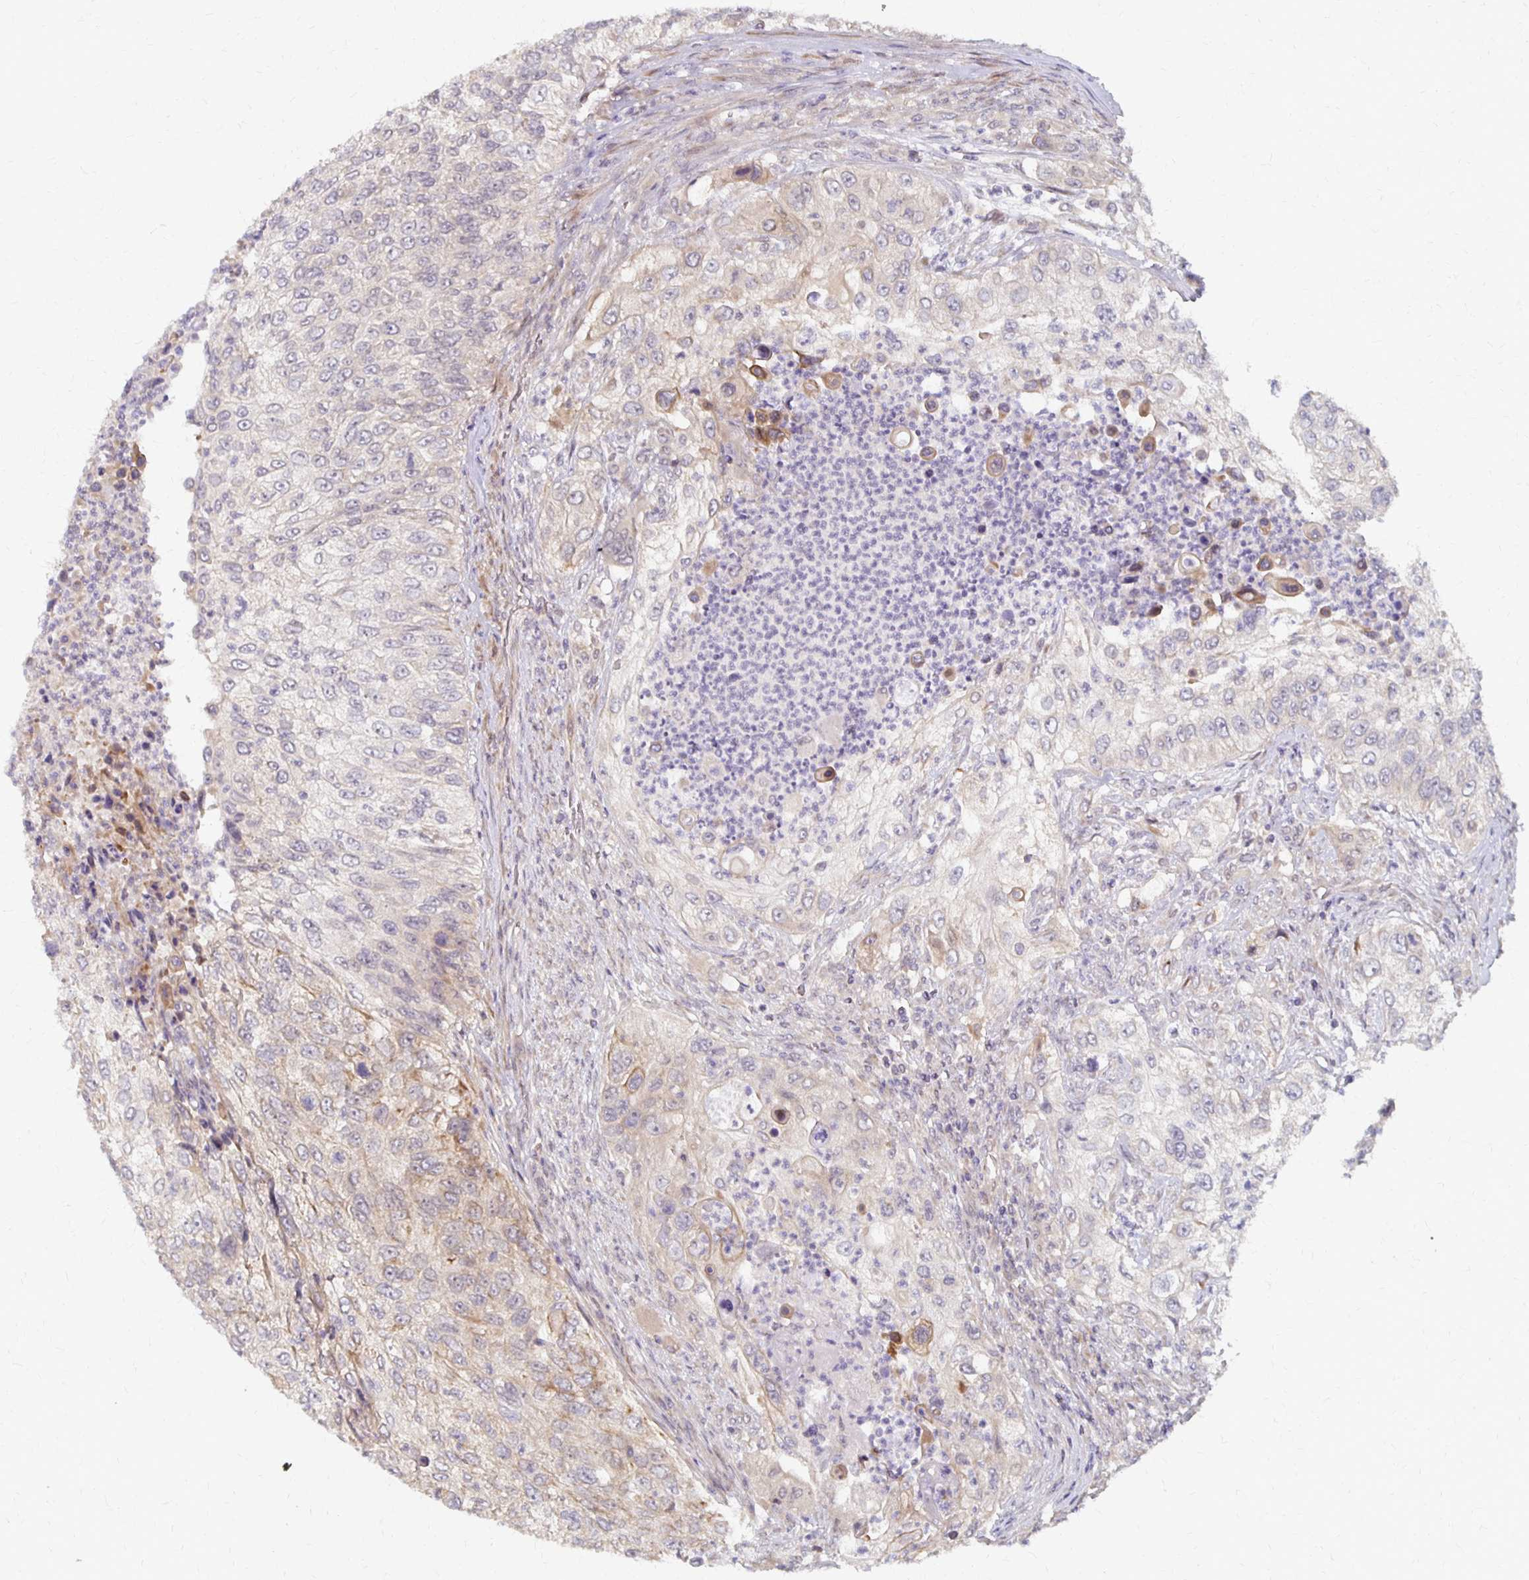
{"staining": {"intensity": "weak", "quantity": "<25%", "location": "cytoplasmic/membranous"}, "tissue": "urothelial cancer", "cell_type": "Tumor cells", "image_type": "cancer", "snomed": [{"axis": "morphology", "description": "Urothelial carcinoma, High grade"}, {"axis": "topography", "description": "Urinary bladder"}], "caption": "A high-resolution photomicrograph shows immunohistochemistry staining of urothelial carcinoma (high-grade), which shows no significant positivity in tumor cells.", "gene": "PRKCB", "patient": {"sex": "female", "age": 60}}